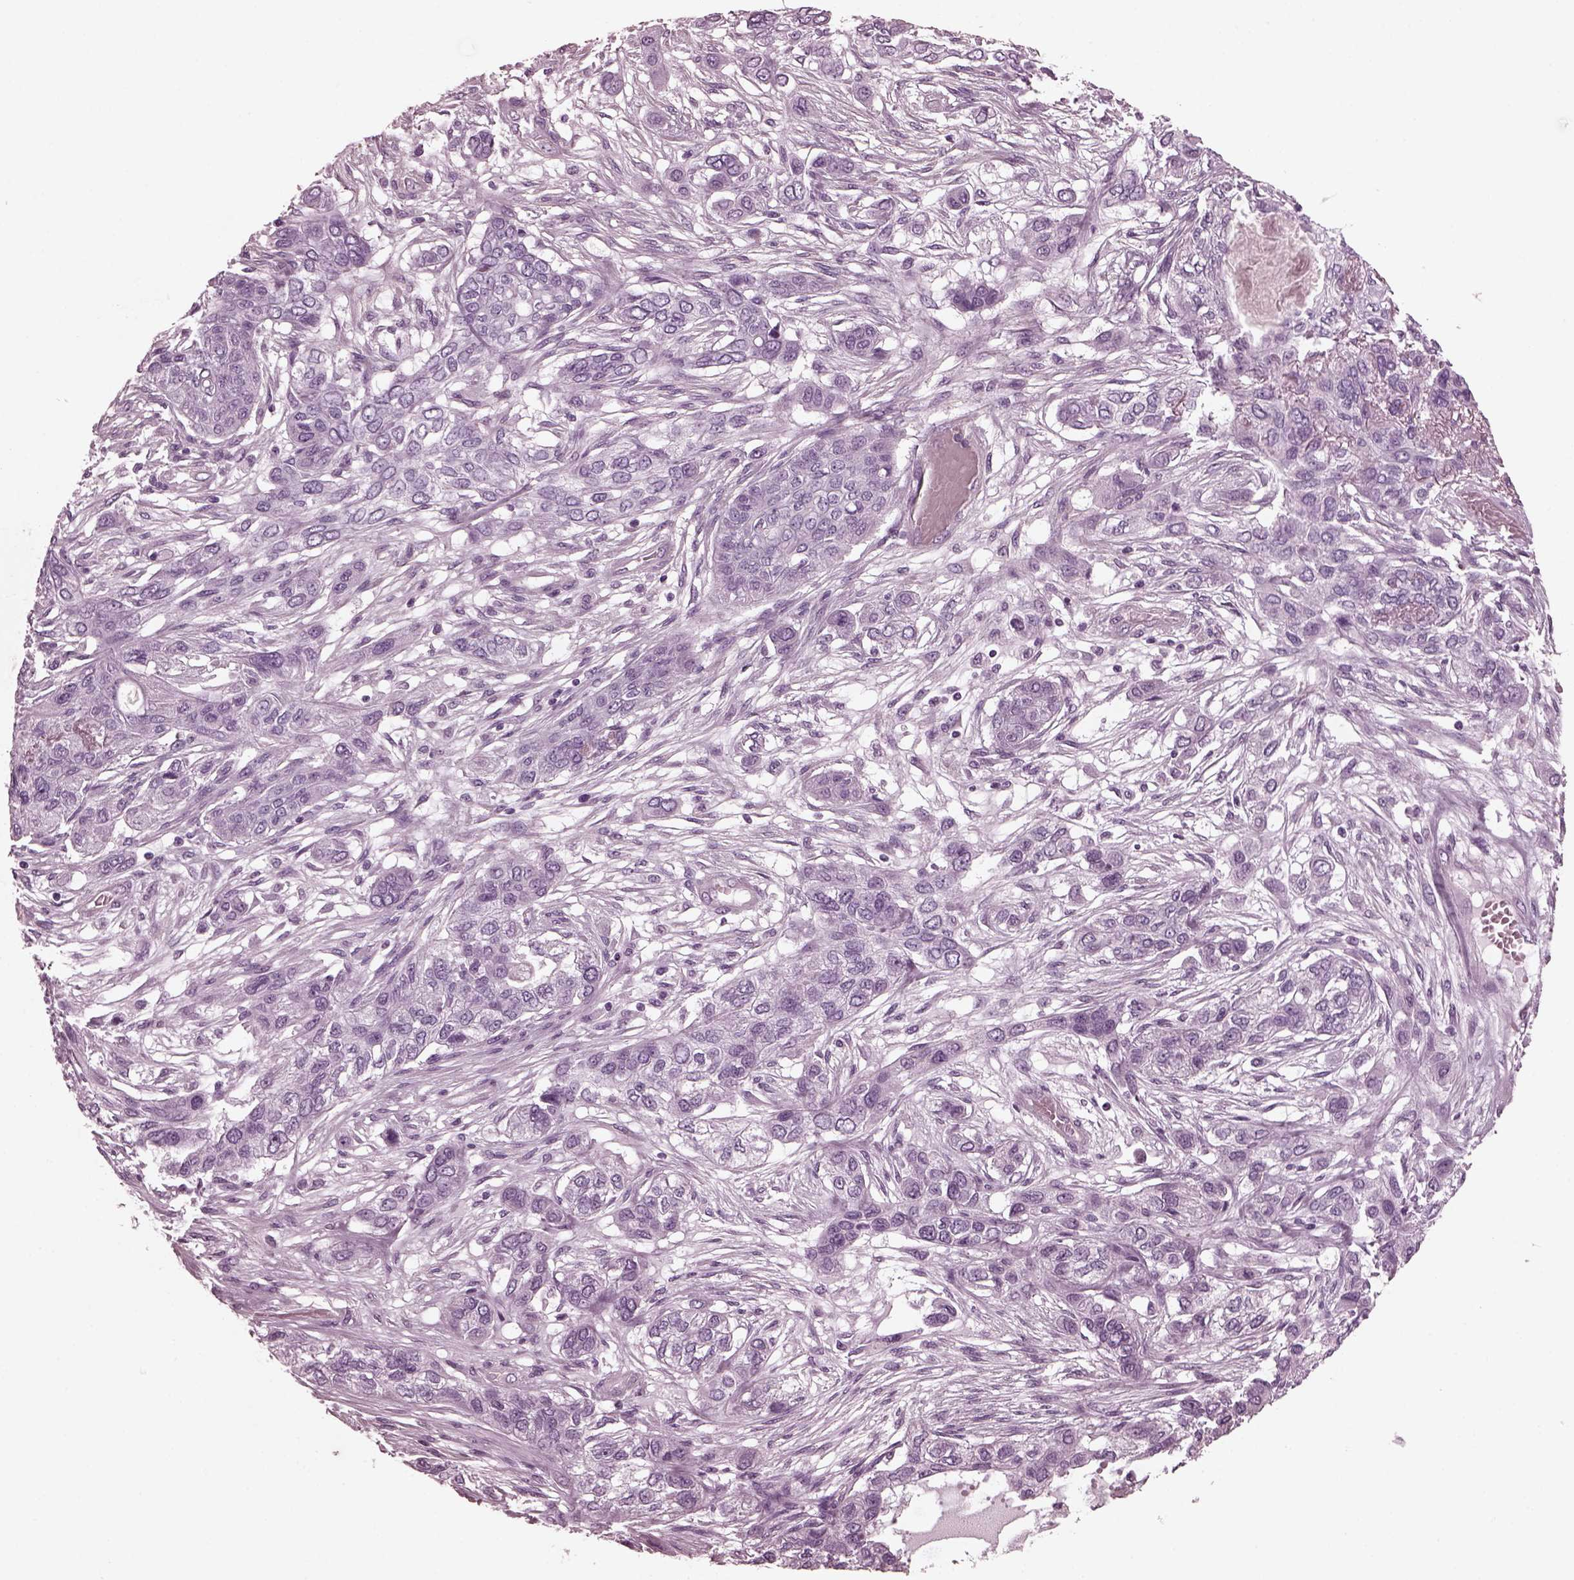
{"staining": {"intensity": "negative", "quantity": "none", "location": "none"}, "tissue": "lung cancer", "cell_type": "Tumor cells", "image_type": "cancer", "snomed": [{"axis": "morphology", "description": "Squamous cell carcinoma, NOS"}, {"axis": "topography", "description": "Lung"}], "caption": "This is a photomicrograph of IHC staining of squamous cell carcinoma (lung), which shows no positivity in tumor cells.", "gene": "CGA", "patient": {"sex": "female", "age": 70}}